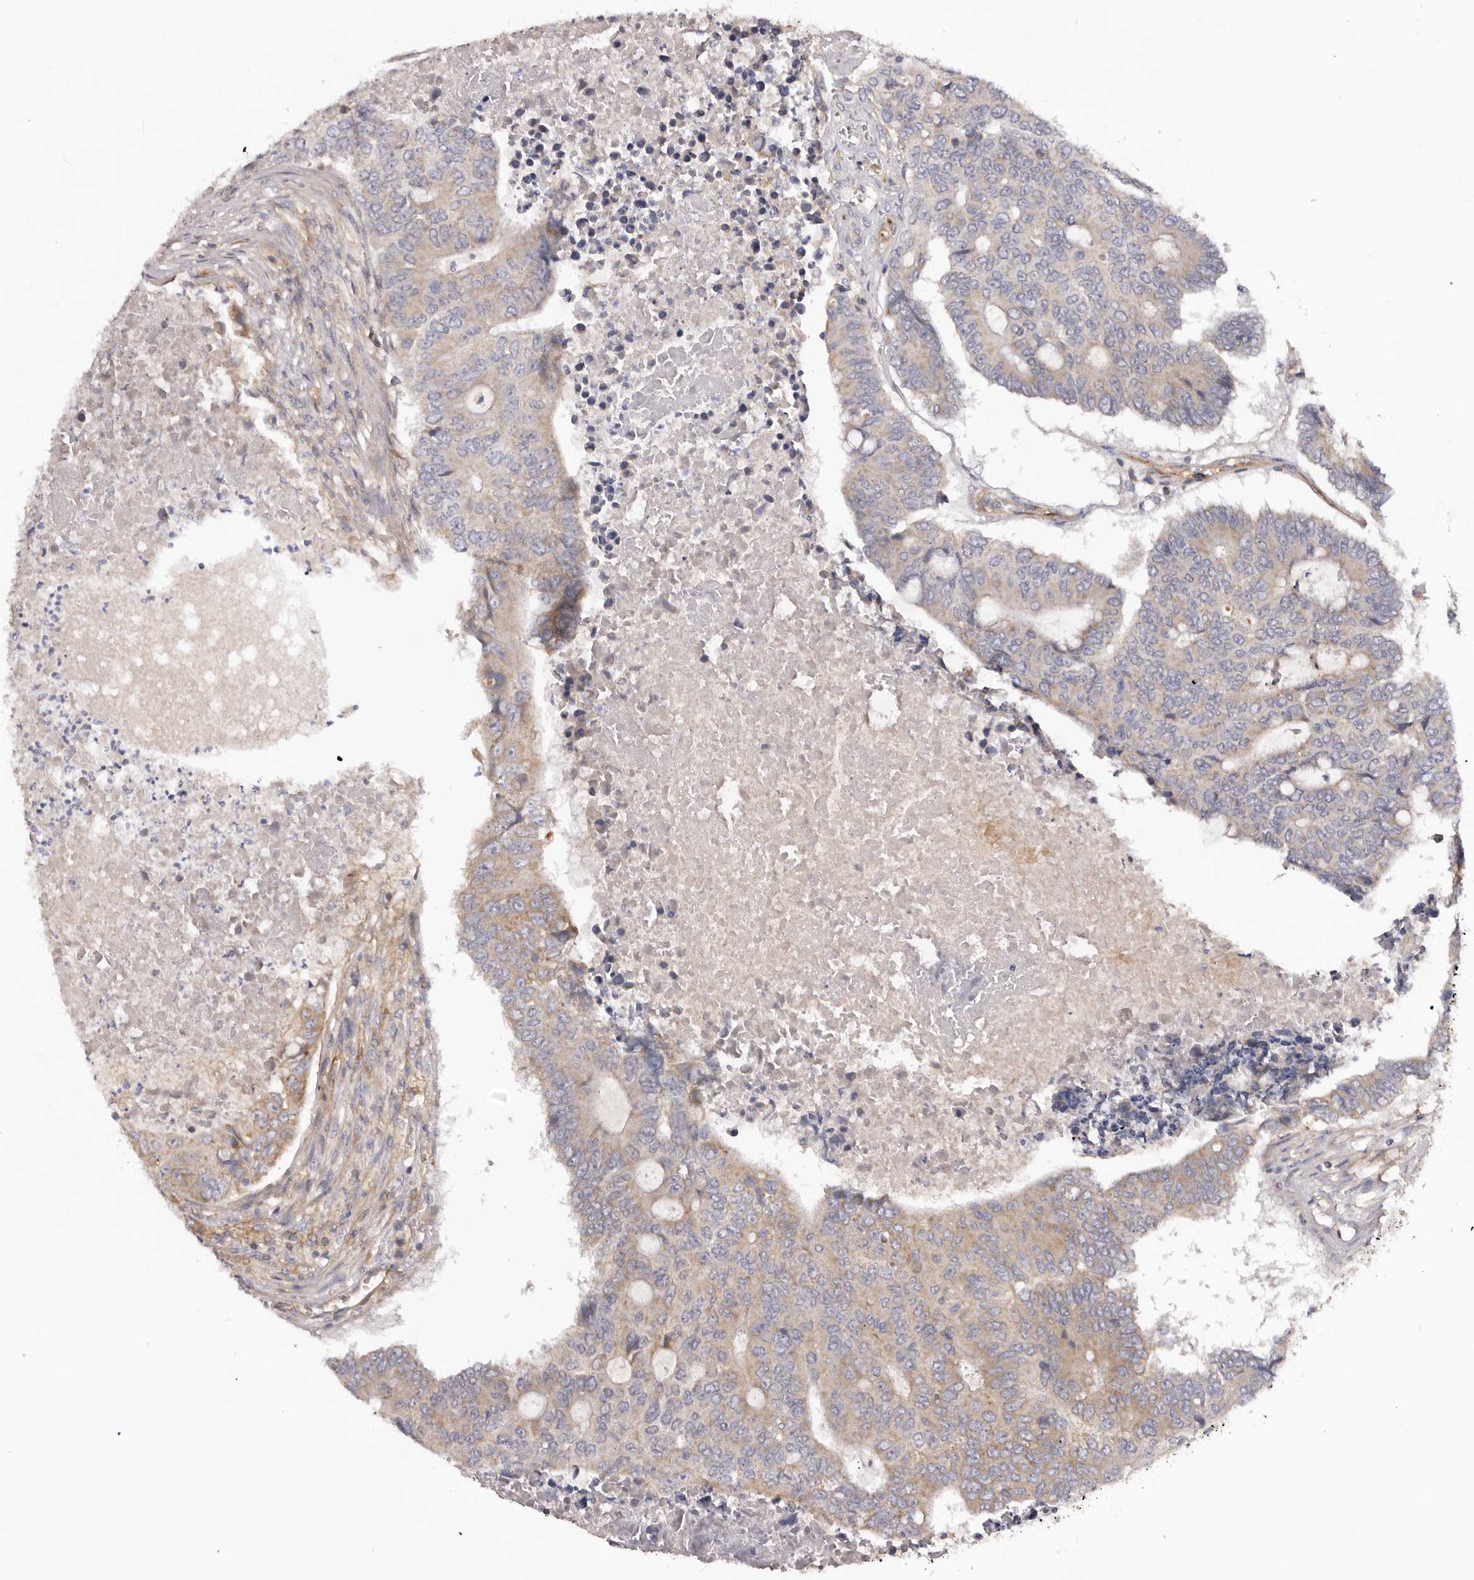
{"staining": {"intensity": "weak", "quantity": "25%-75%", "location": "cytoplasmic/membranous"}, "tissue": "colorectal cancer", "cell_type": "Tumor cells", "image_type": "cancer", "snomed": [{"axis": "morphology", "description": "Adenocarcinoma, NOS"}, {"axis": "topography", "description": "Colon"}], "caption": "IHC of colorectal cancer shows low levels of weak cytoplasmic/membranous positivity in about 25%-75% of tumor cells.", "gene": "DMRT2", "patient": {"sex": "male", "age": 87}}